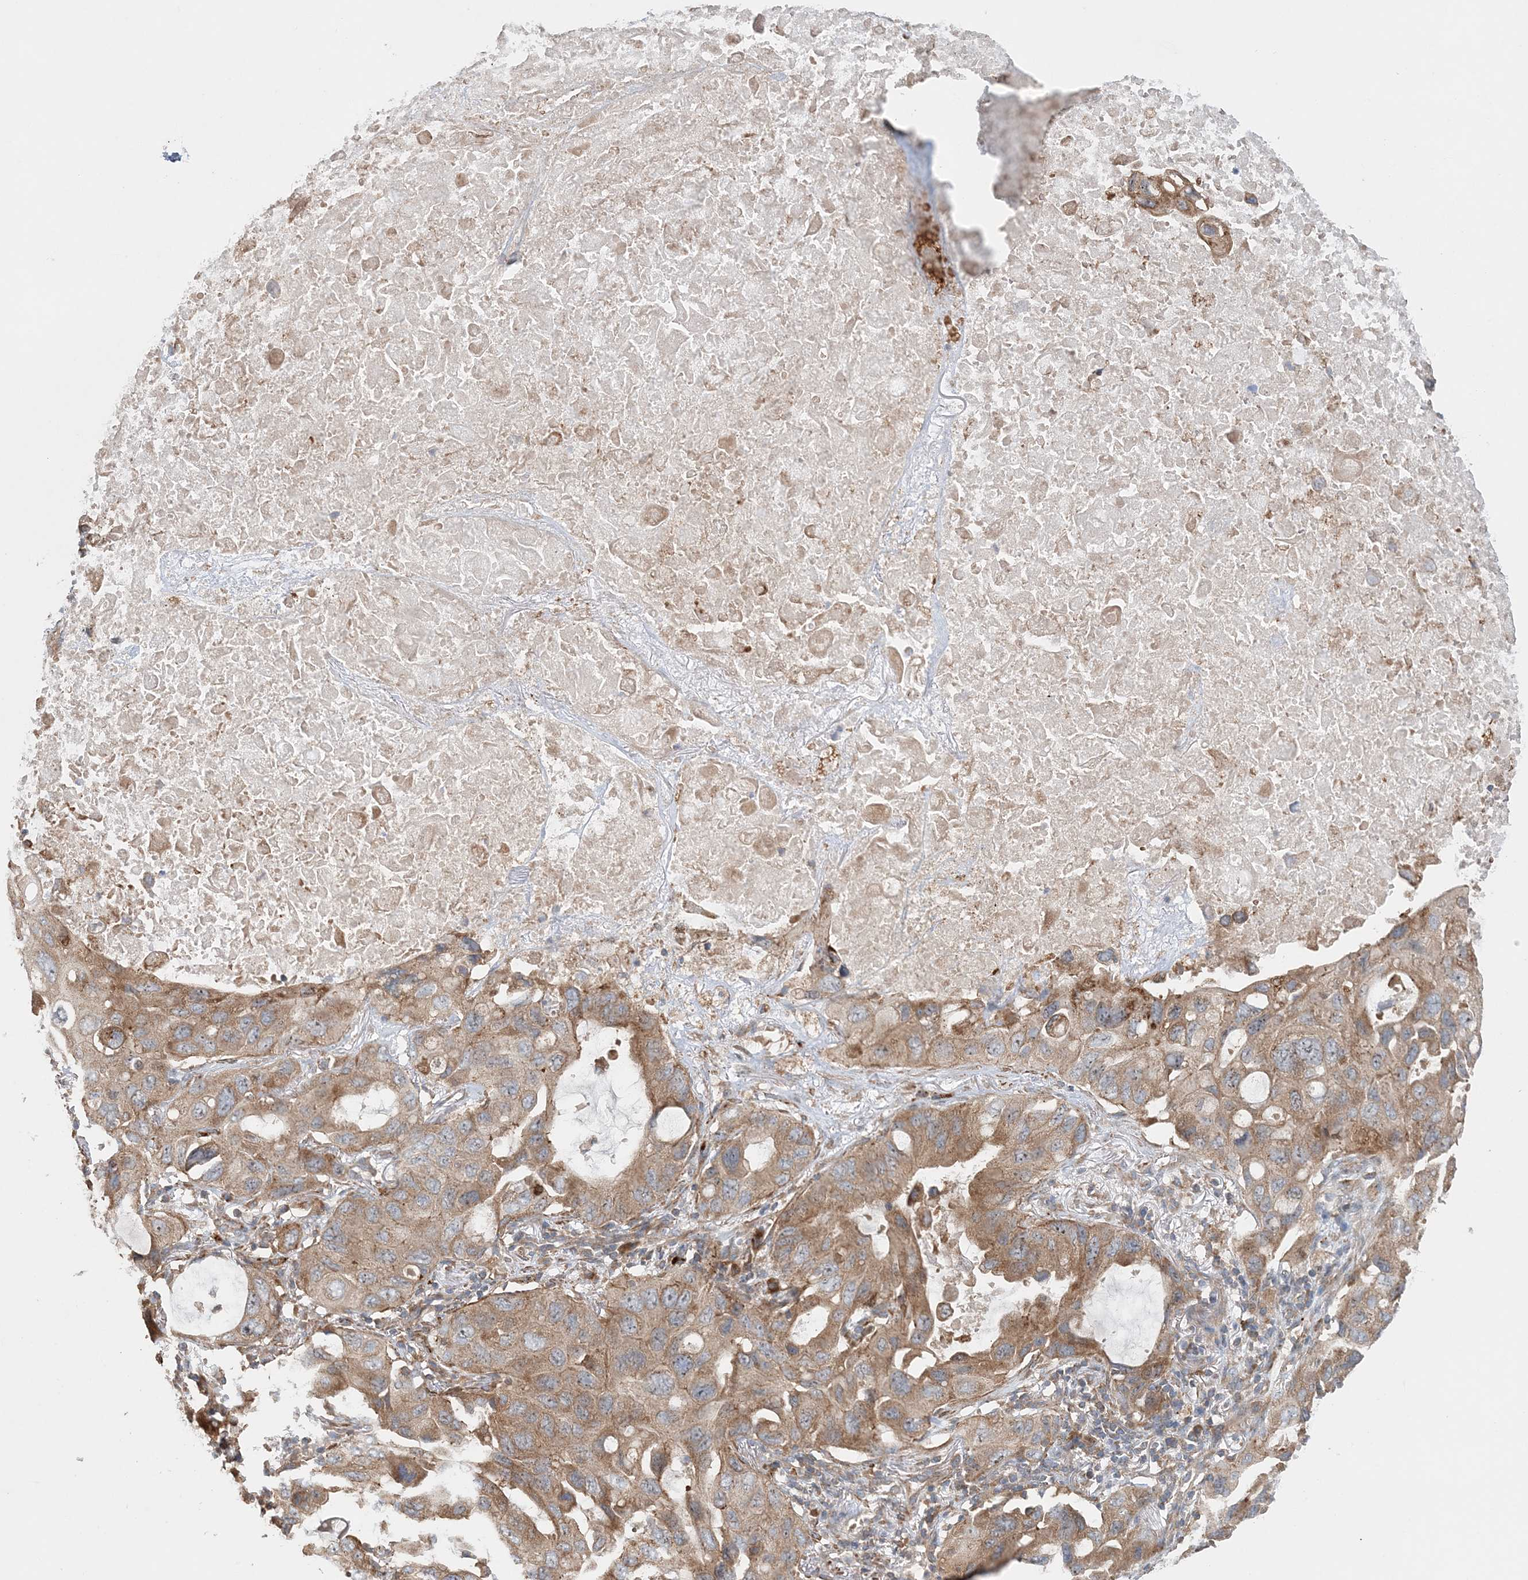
{"staining": {"intensity": "moderate", "quantity": ">75%", "location": "cytoplasmic/membranous"}, "tissue": "lung cancer", "cell_type": "Tumor cells", "image_type": "cancer", "snomed": [{"axis": "morphology", "description": "Squamous cell carcinoma, NOS"}, {"axis": "topography", "description": "Lung"}], "caption": "High-magnification brightfield microscopy of squamous cell carcinoma (lung) stained with DAB (brown) and counterstained with hematoxylin (blue). tumor cells exhibit moderate cytoplasmic/membranous positivity is present in approximately>75% of cells.", "gene": "TTI1", "patient": {"sex": "female", "age": 73}}